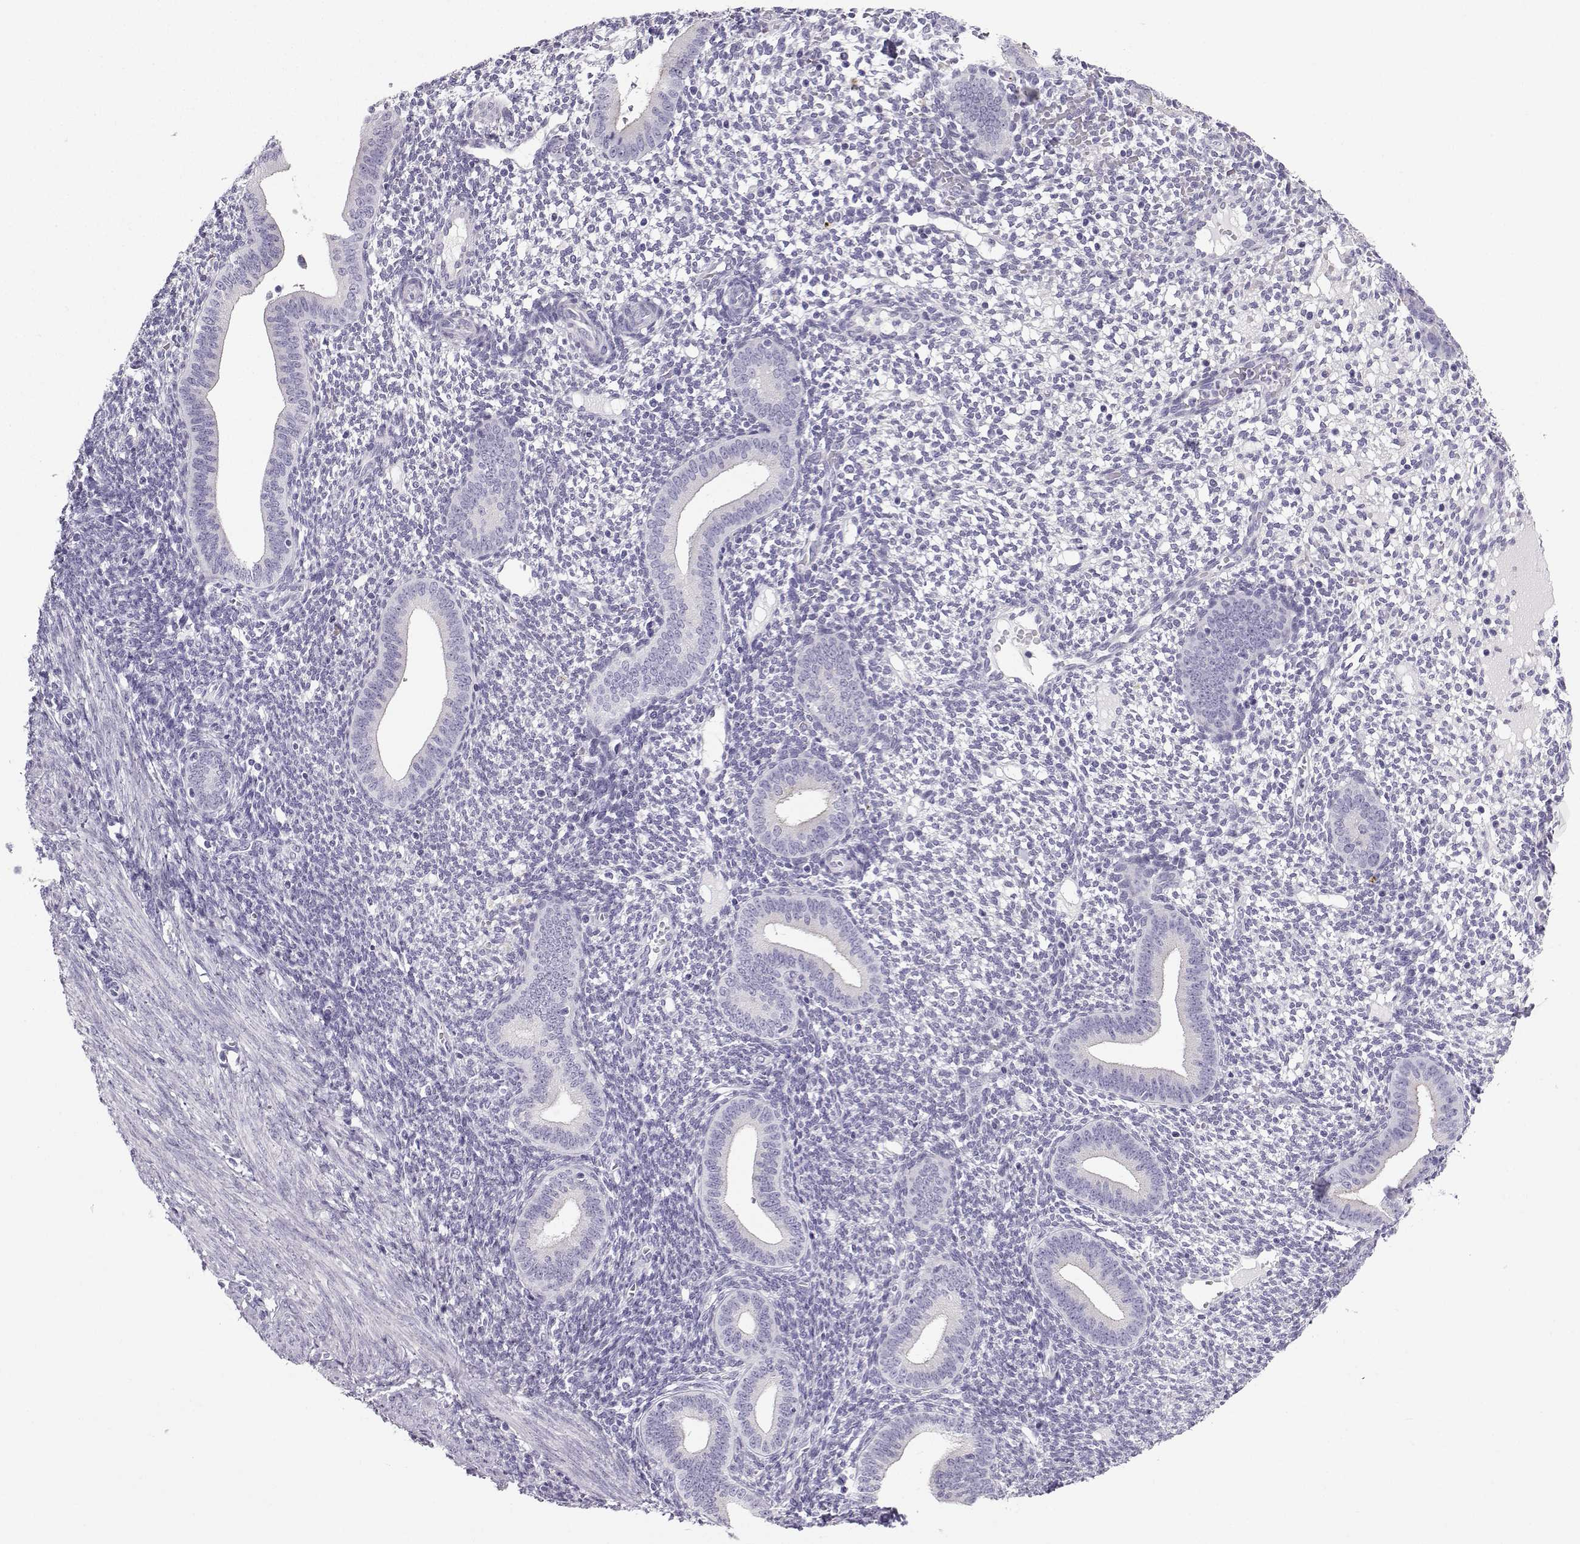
{"staining": {"intensity": "negative", "quantity": "none", "location": "none"}, "tissue": "endometrium", "cell_type": "Cells in endometrial stroma", "image_type": "normal", "snomed": [{"axis": "morphology", "description": "Normal tissue, NOS"}, {"axis": "topography", "description": "Endometrium"}], "caption": "A photomicrograph of human endometrium is negative for staining in cells in endometrial stroma. (DAB IHC, high magnification).", "gene": "ZBTB8B", "patient": {"sex": "female", "age": 40}}